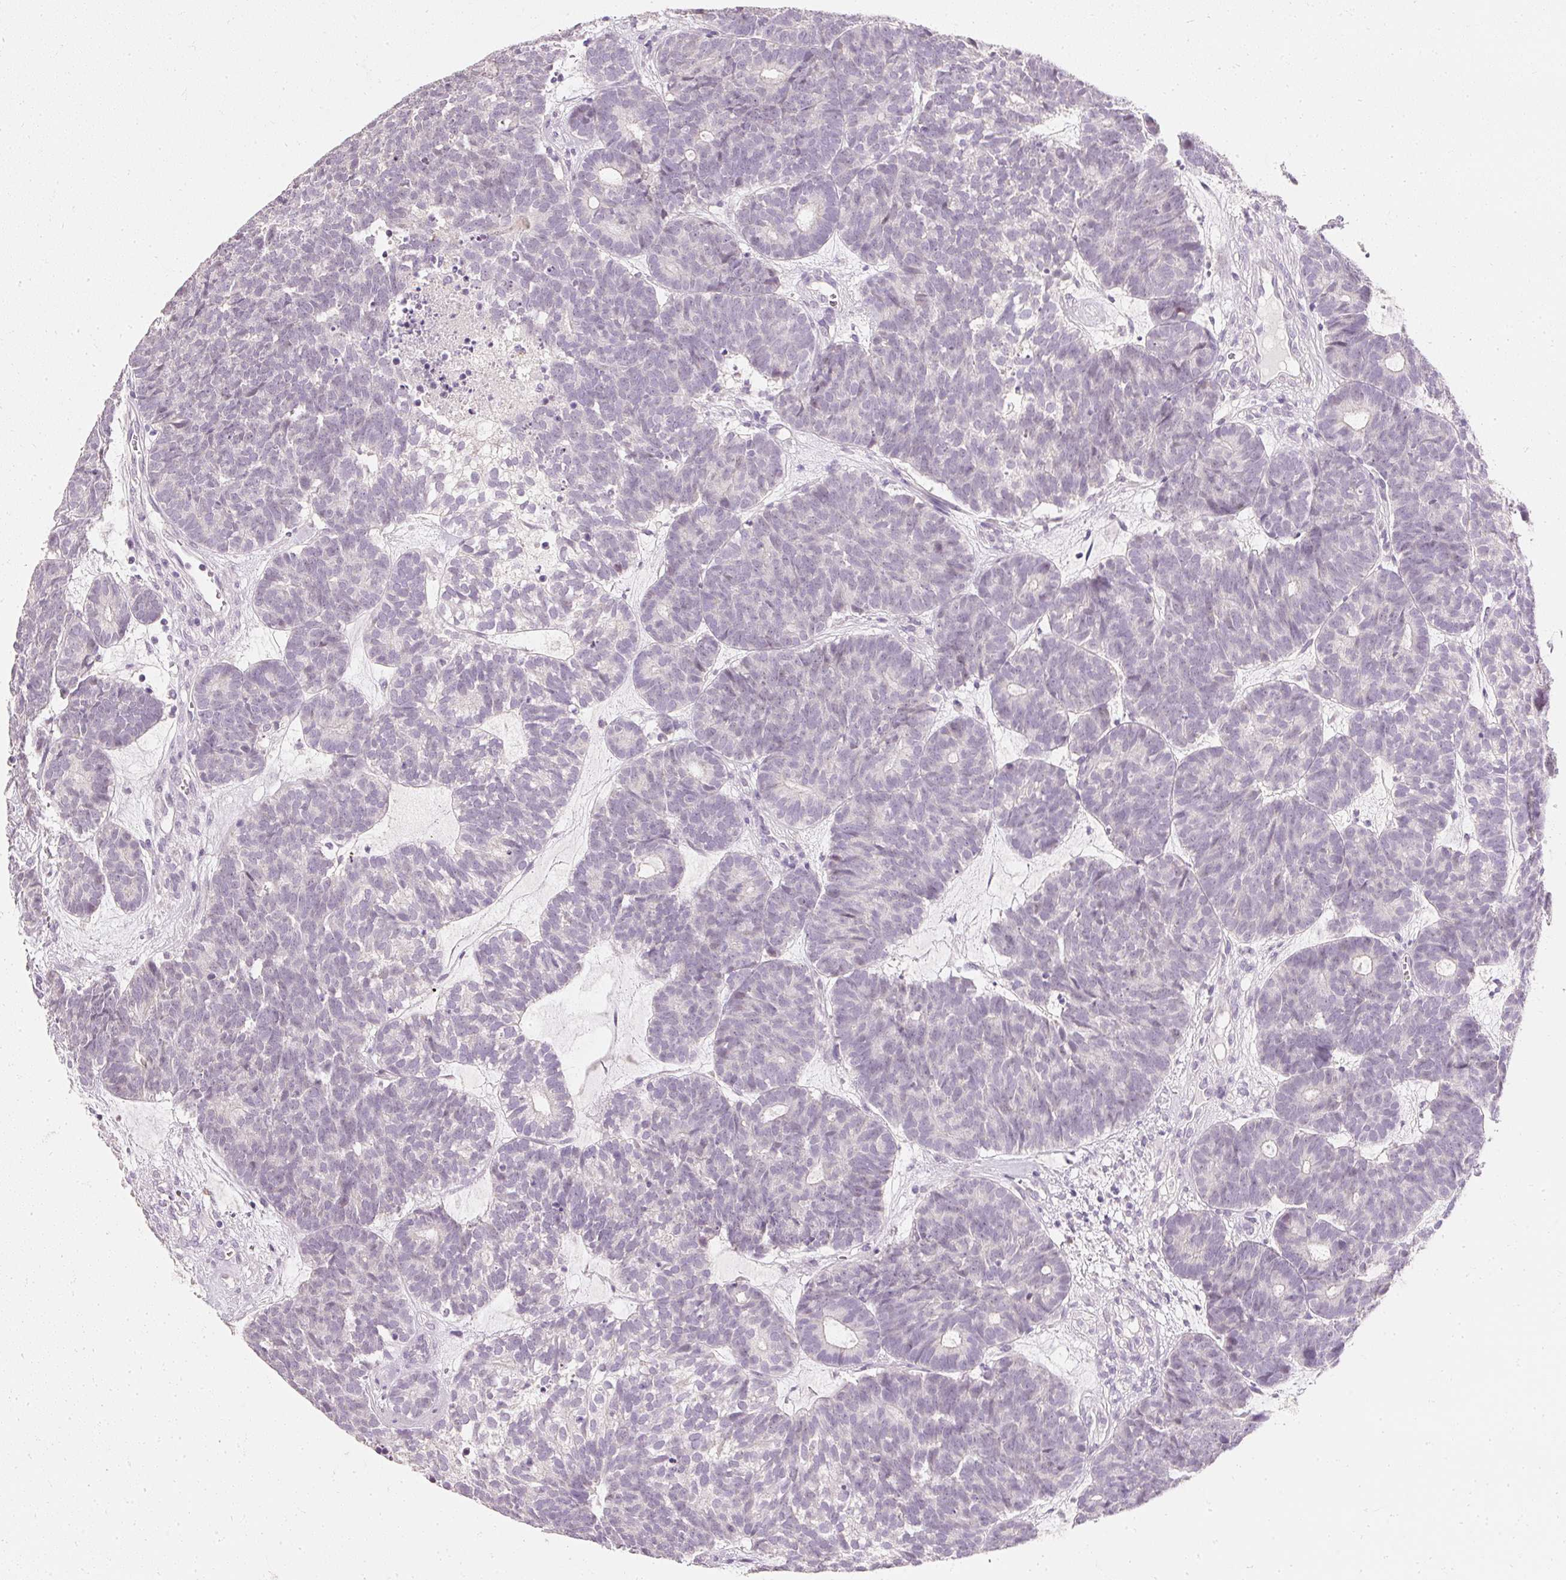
{"staining": {"intensity": "negative", "quantity": "none", "location": "none"}, "tissue": "head and neck cancer", "cell_type": "Tumor cells", "image_type": "cancer", "snomed": [{"axis": "morphology", "description": "Adenocarcinoma, NOS"}, {"axis": "topography", "description": "Head-Neck"}], "caption": "Tumor cells are negative for protein expression in human head and neck adenocarcinoma.", "gene": "ELAVL3", "patient": {"sex": "female", "age": 81}}